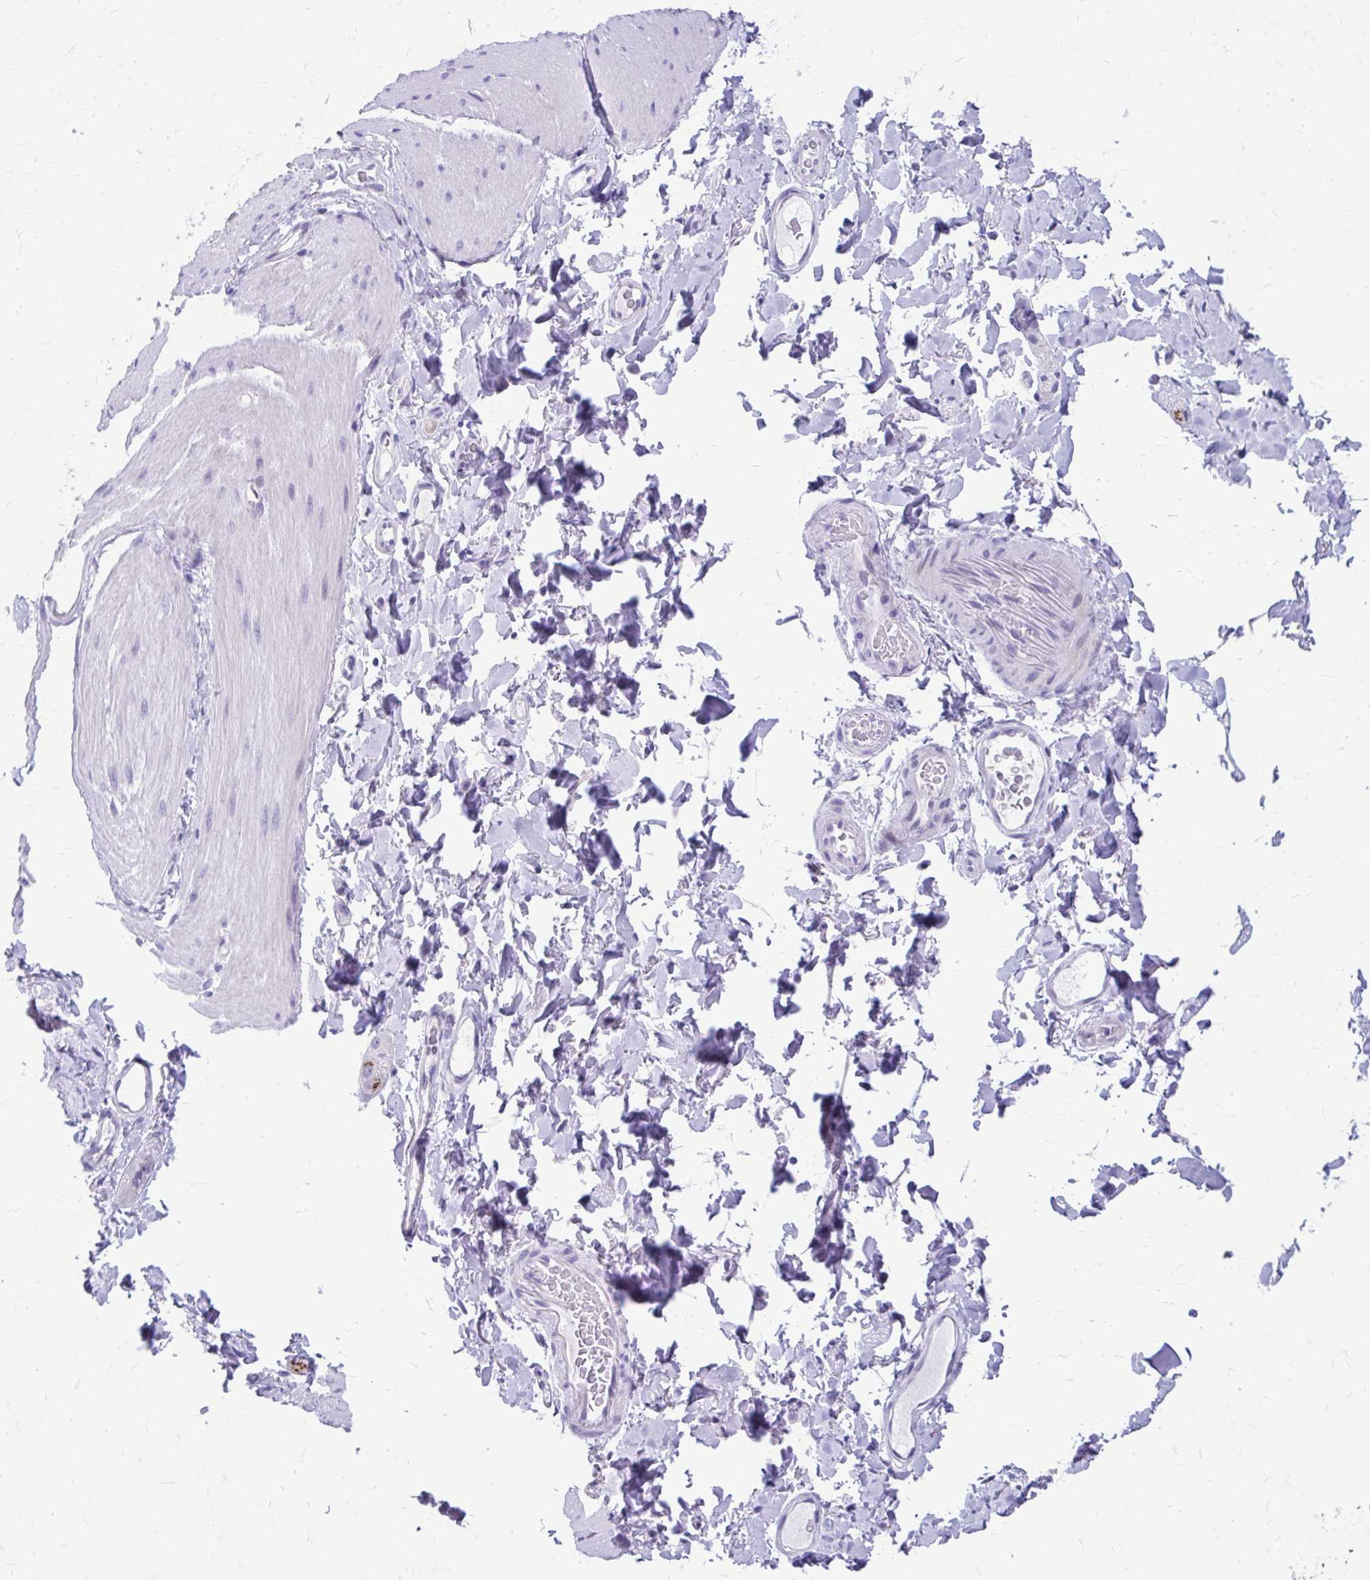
{"staining": {"intensity": "negative", "quantity": "none", "location": "none"}, "tissue": "smooth muscle", "cell_type": "Smooth muscle cells", "image_type": "normal", "snomed": [{"axis": "morphology", "description": "Normal tissue, NOS"}, {"axis": "topography", "description": "Smooth muscle"}, {"axis": "topography", "description": "Colon"}], "caption": "An immunohistochemistry (IHC) histopathology image of unremarkable smooth muscle is shown. There is no staining in smooth muscle cells of smooth muscle.", "gene": "LCN15", "patient": {"sex": "male", "age": 73}}